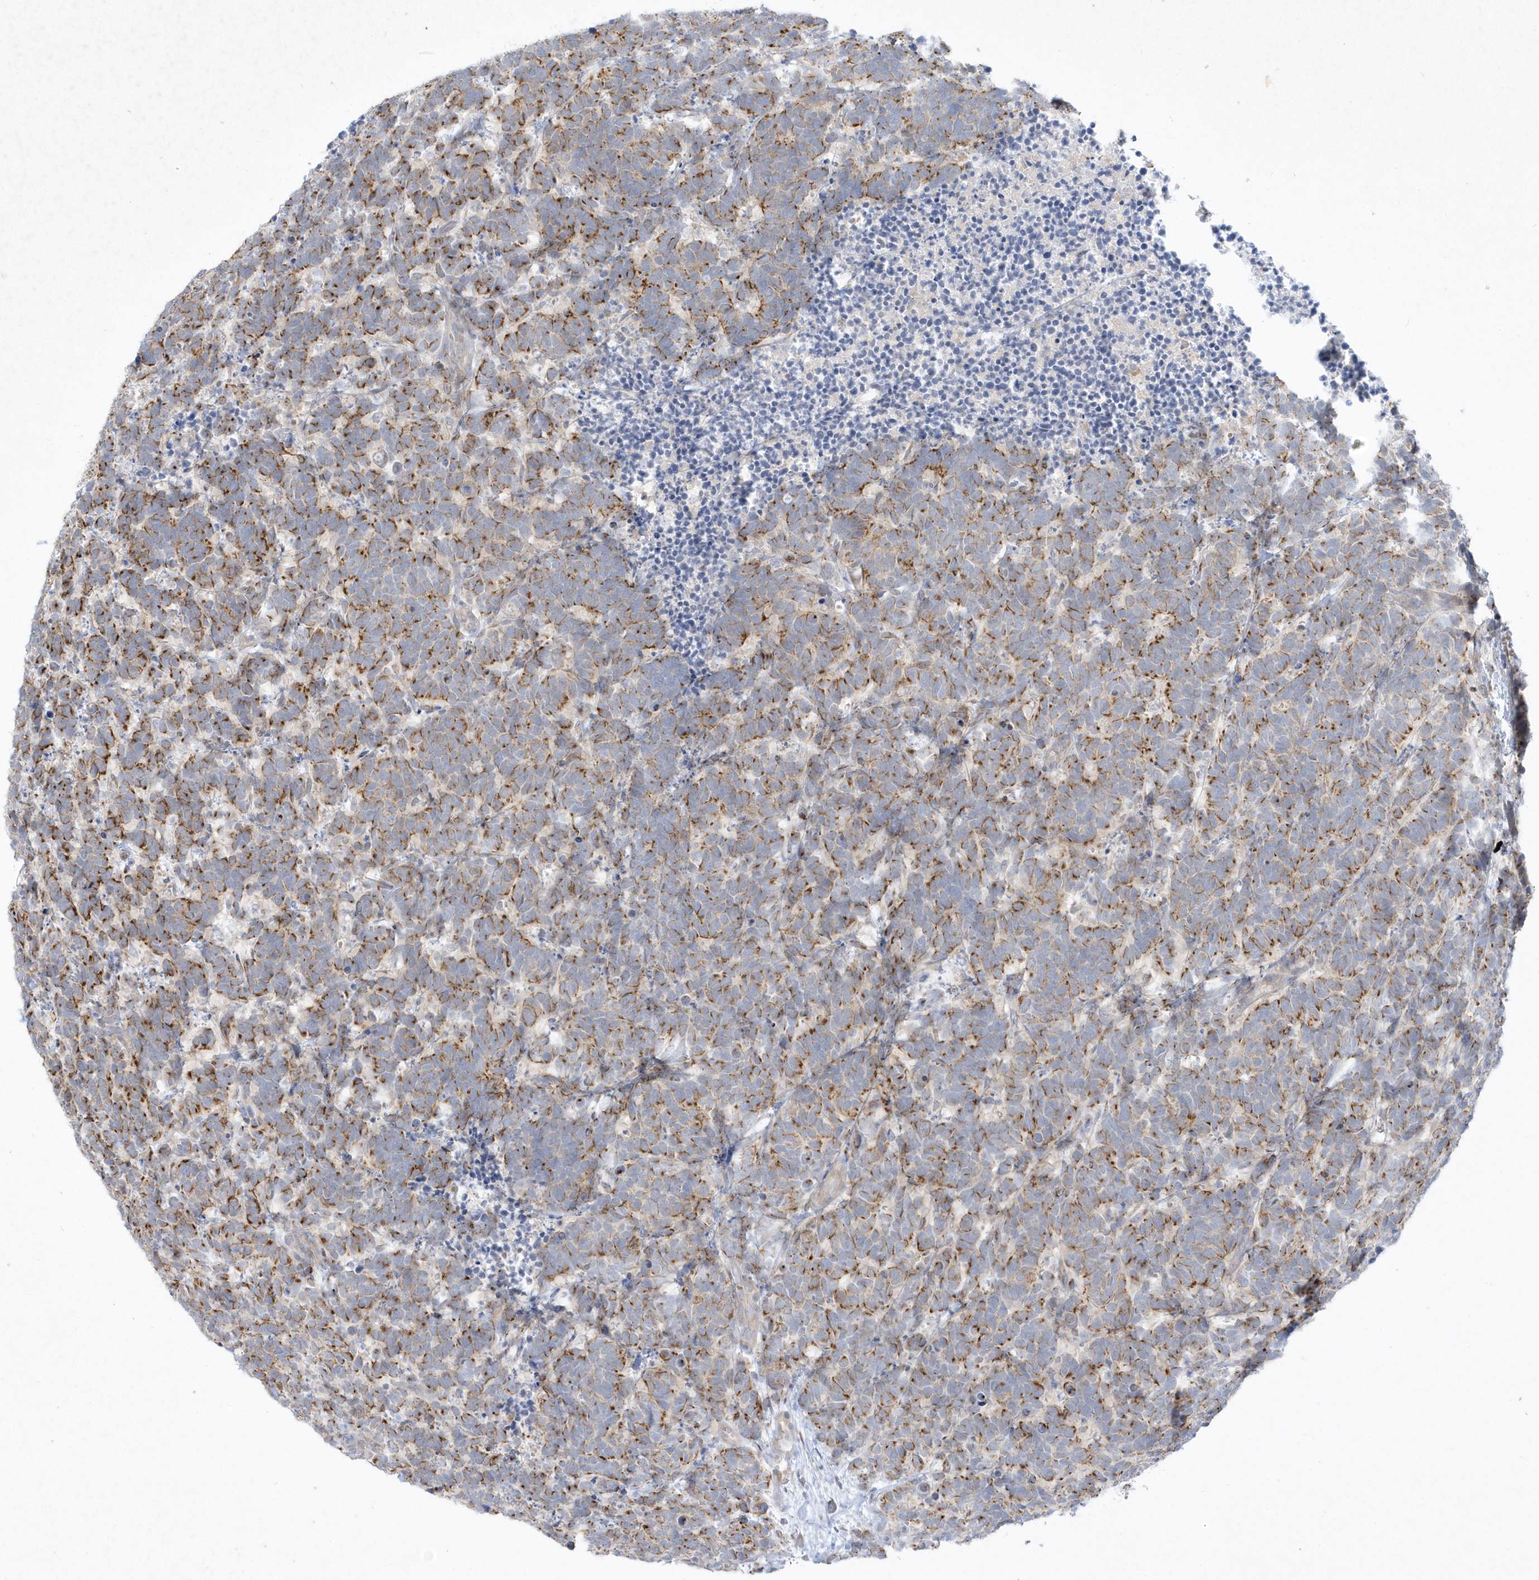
{"staining": {"intensity": "moderate", "quantity": ">75%", "location": "cytoplasmic/membranous"}, "tissue": "carcinoid", "cell_type": "Tumor cells", "image_type": "cancer", "snomed": [{"axis": "morphology", "description": "Carcinoma, NOS"}, {"axis": "morphology", "description": "Carcinoid, malignant, NOS"}, {"axis": "topography", "description": "Urinary bladder"}], "caption": "Carcinoma tissue exhibits moderate cytoplasmic/membranous positivity in about >75% of tumor cells, visualized by immunohistochemistry.", "gene": "LARS1", "patient": {"sex": "male", "age": 57}}